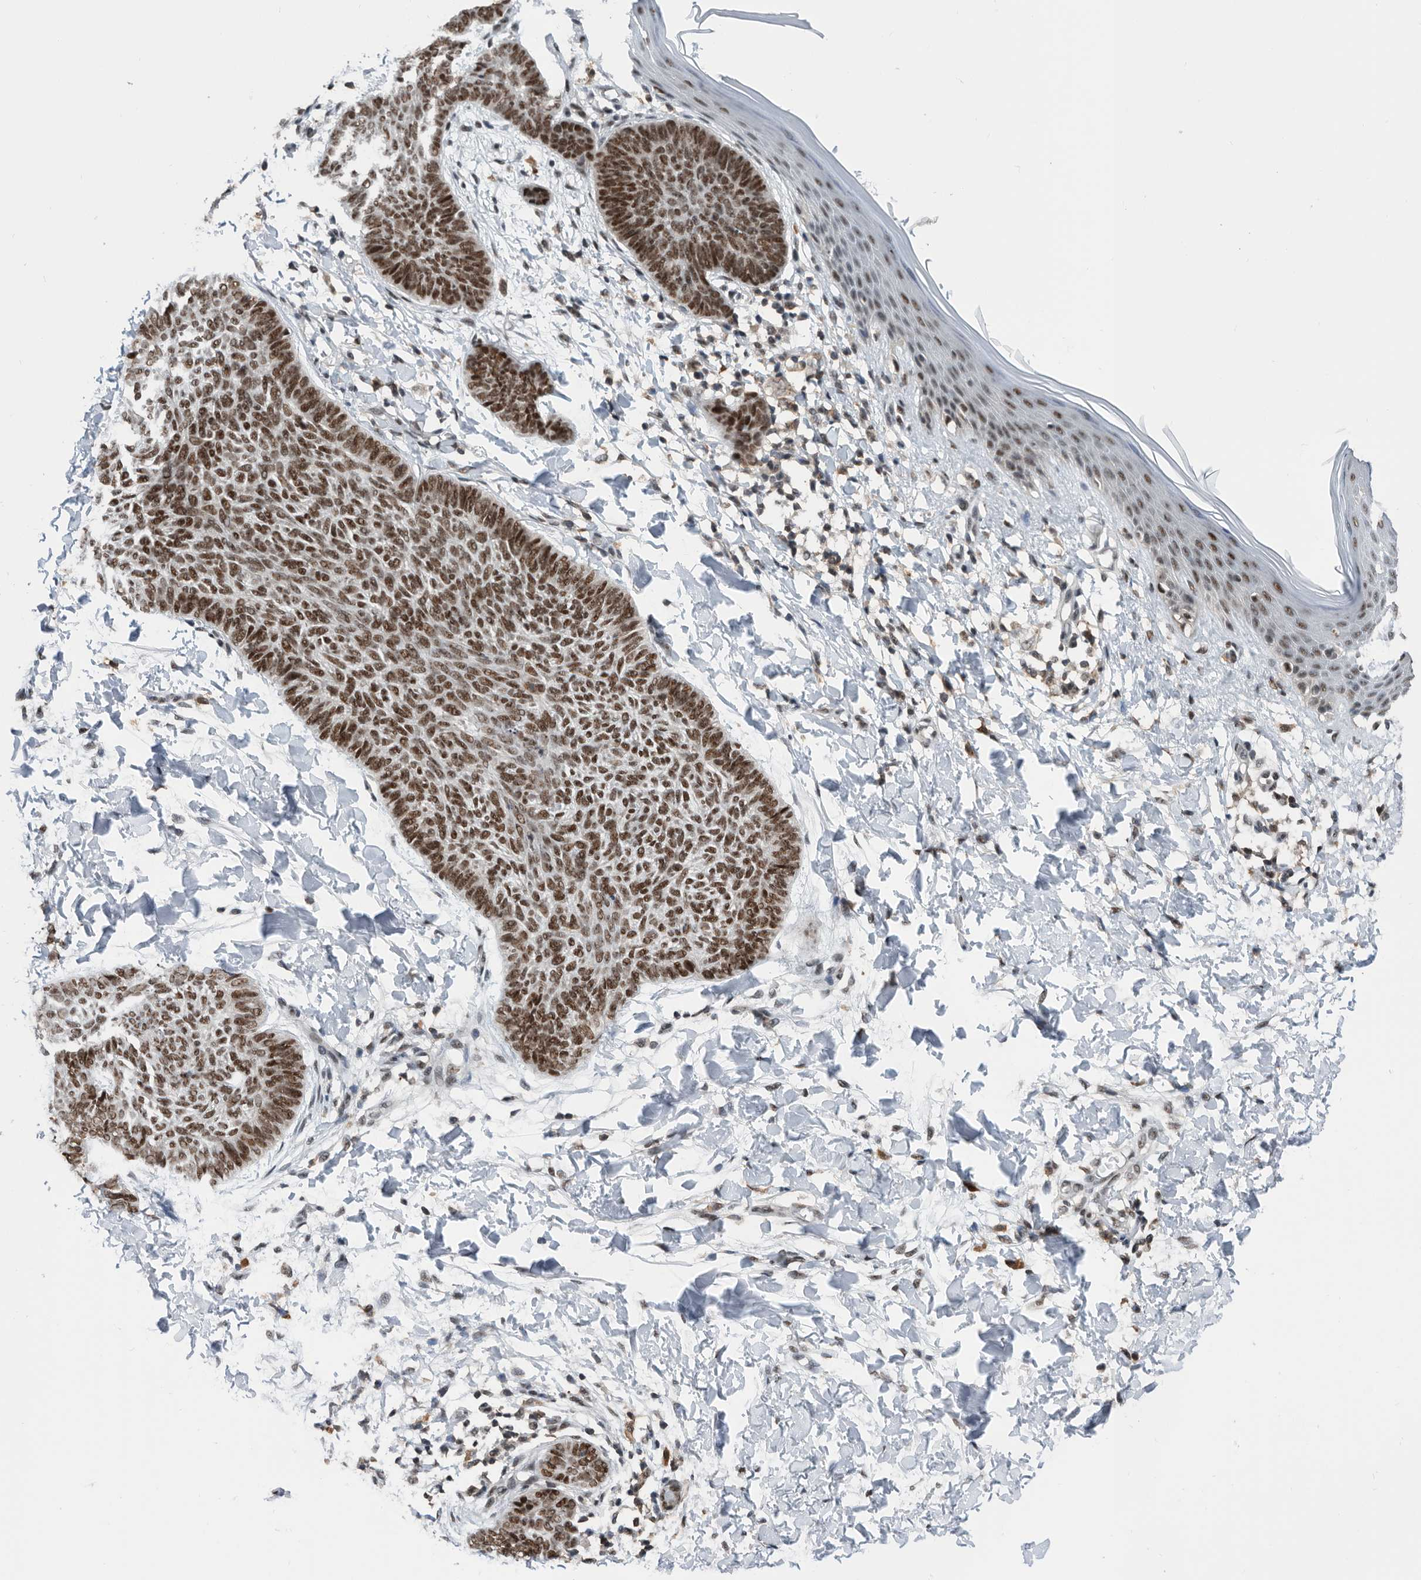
{"staining": {"intensity": "moderate", "quantity": ">75%", "location": "nuclear"}, "tissue": "skin cancer", "cell_type": "Tumor cells", "image_type": "cancer", "snomed": [{"axis": "morphology", "description": "Normal tissue, NOS"}, {"axis": "morphology", "description": "Basal cell carcinoma"}, {"axis": "topography", "description": "Skin"}], "caption": "This photomicrograph shows immunohistochemistry (IHC) staining of skin cancer, with medium moderate nuclear staining in approximately >75% of tumor cells.", "gene": "ZNF260", "patient": {"sex": "male", "age": 50}}